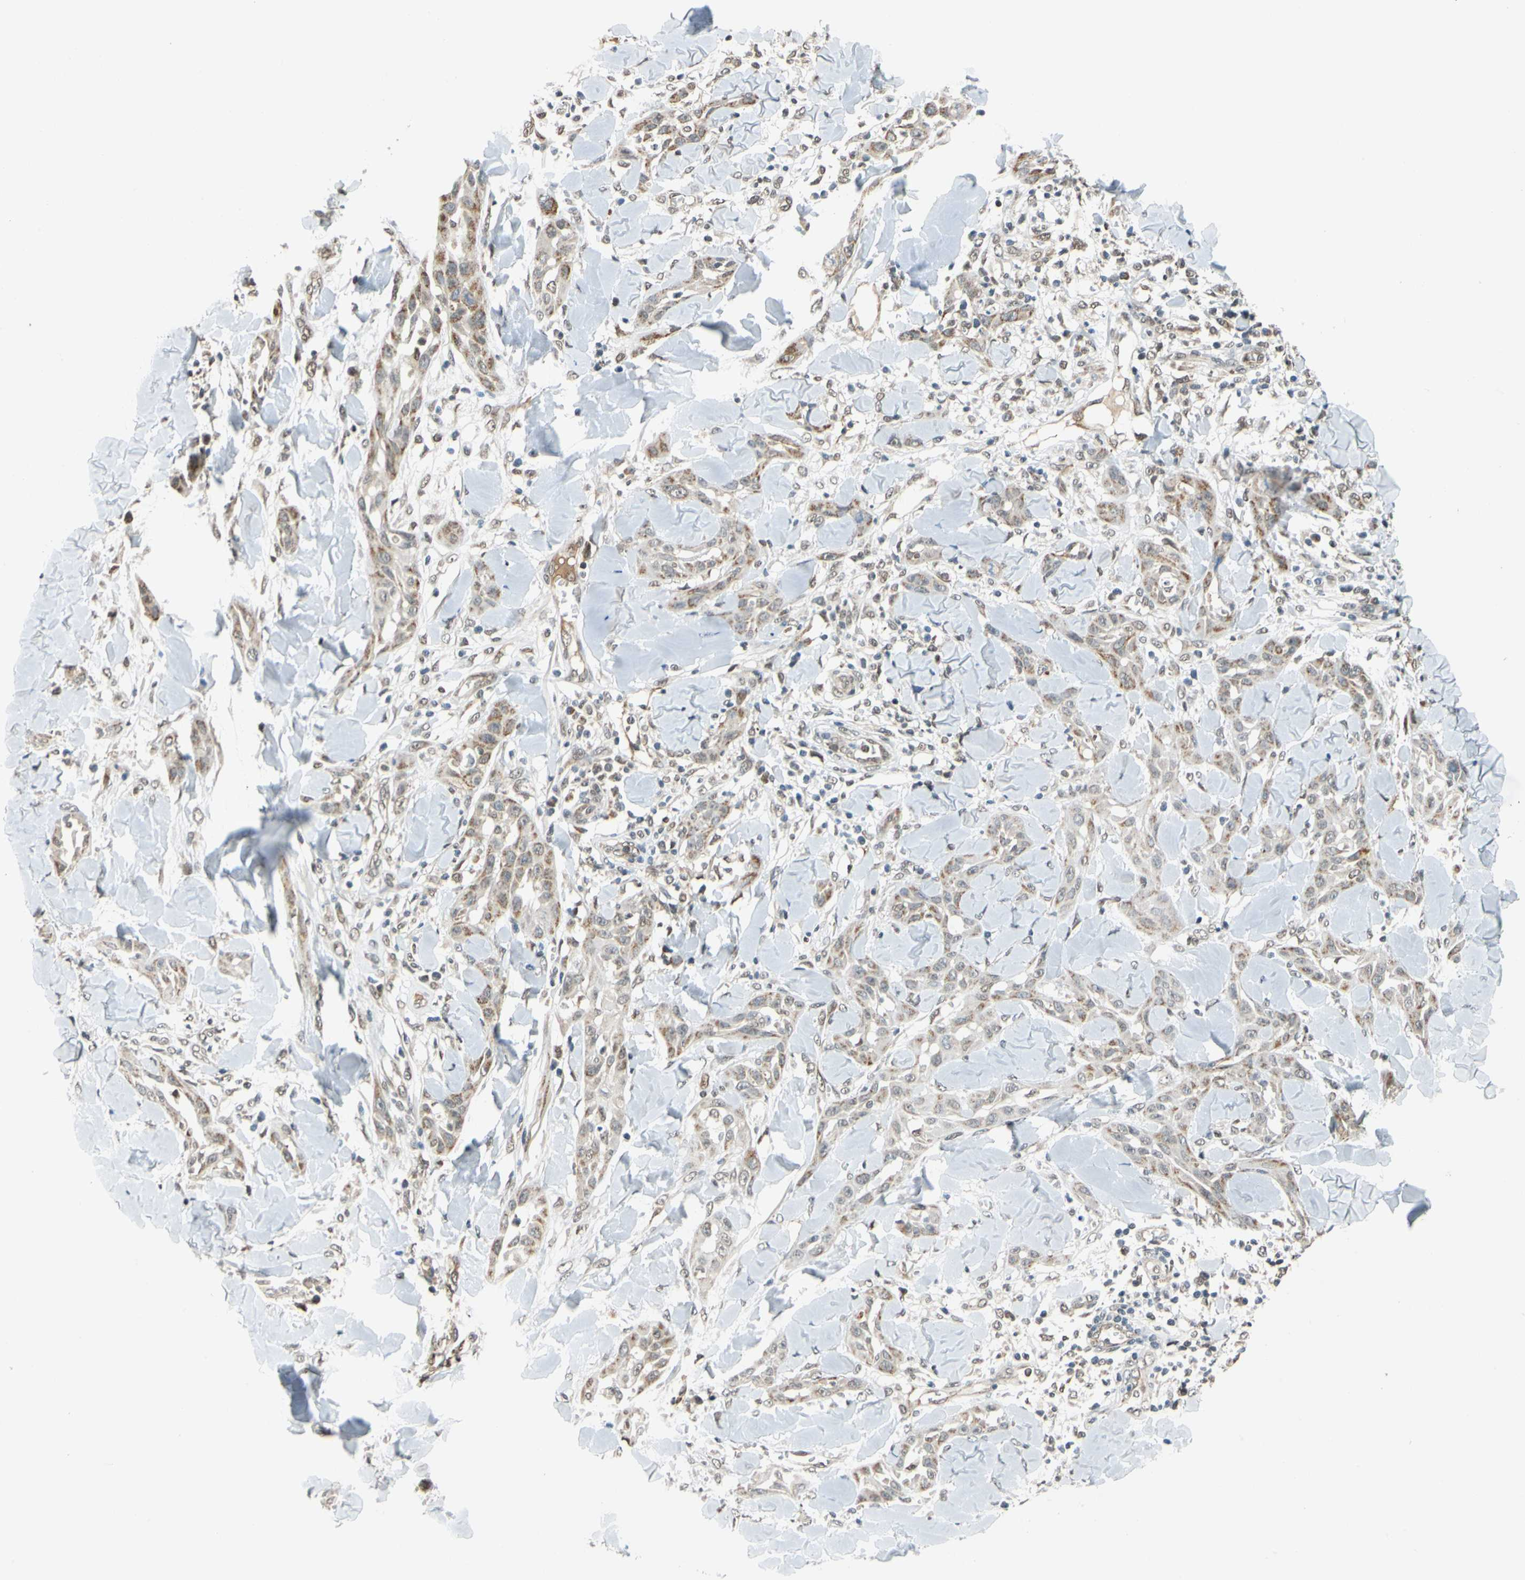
{"staining": {"intensity": "moderate", "quantity": ">75%", "location": "cytoplasmic/membranous"}, "tissue": "skin cancer", "cell_type": "Tumor cells", "image_type": "cancer", "snomed": [{"axis": "morphology", "description": "Squamous cell carcinoma, NOS"}, {"axis": "topography", "description": "Skin"}], "caption": "Immunohistochemistry of human squamous cell carcinoma (skin) demonstrates medium levels of moderate cytoplasmic/membranous positivity in about >75% of tumor cells. (DAB = brown stain, brightfield microscopy at high magnification).", "gene": "POGZ", "patient": {"sex": "male", "age": 24}}